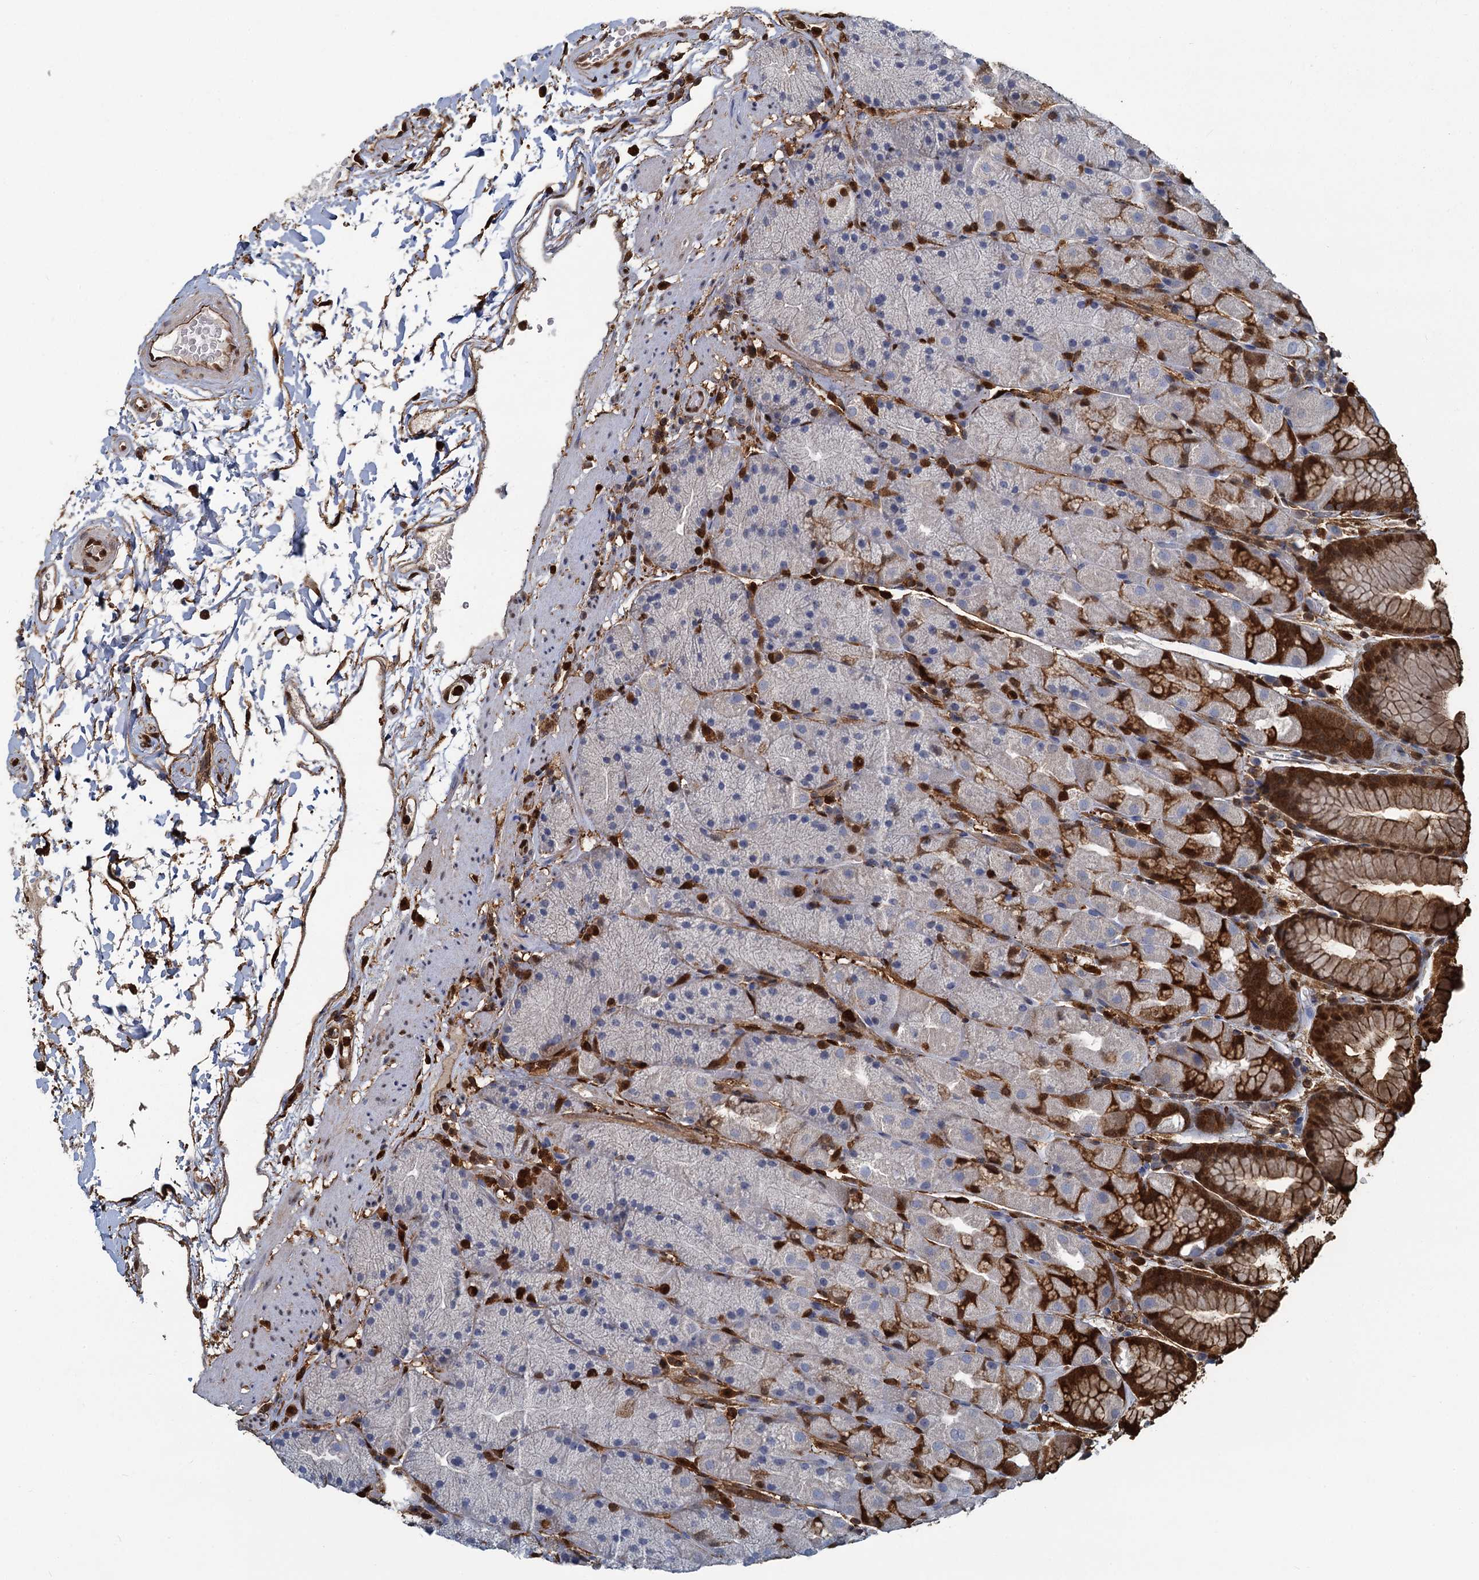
{"staining": {"intensity": "strong", "quantity": "25%-75%", "location": "cytoplasmic/membranous,nuclear"}, "tissue": "stomach", "cell_type": "Glandular cells", "image_type": "normal", "snomed": [{"axis": "morphology", "description": "Normal tissue, NOS"}, {"axis": "topography", "description": "Stomach, upper"}, {"axis": "topography", "description": "Stomach, lower"}], "caption": "Immunohistochemical staining of normal stomach exhibits high levels of strong cytoplasmic/membranous,nuclear expression in about 25%-75% of glandular cells. The staining is performed using DAB (3,3'-diaminobenzidine) brown chromogen to label protein expression. The nuclei are counter-stained blue using hematoxylin.", "gene": "S100A6", "patient": {"sex": "male", "age": 67}}